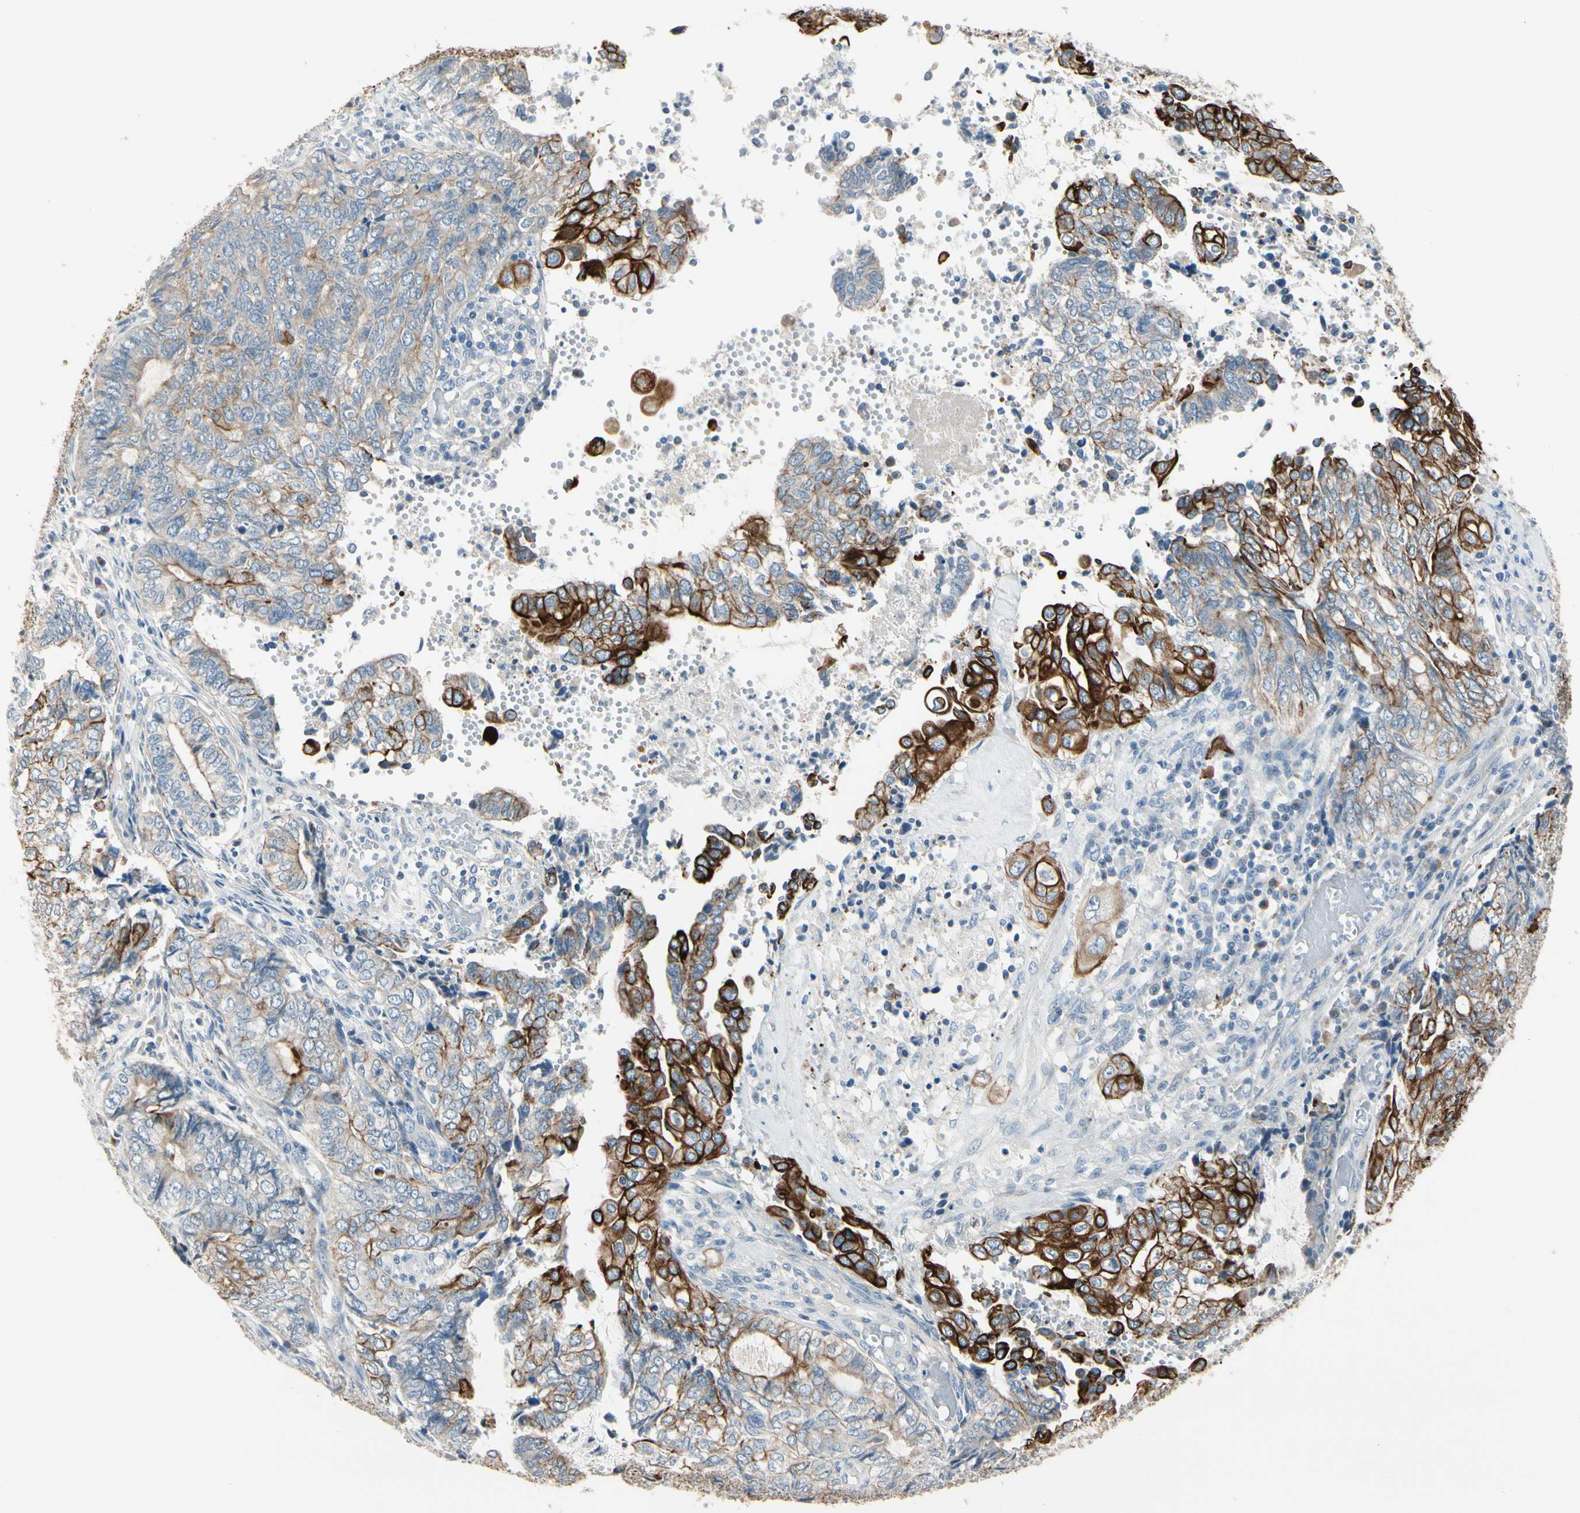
{"staining": {"intensity": "strong", "quantity": "25%-75%", "location": "cytoplasmic/membranous"}, "tissue": "endometrial cancer", "cell_type": "Tumor cells", "image_type": "cancer", "snomed": [{"axis": "morphology", "description": "Adenocarcinoma, NOS"}, {"axis": "topography", "description": "Uterus"}, {"axis": "topography", "description": "Endometrium"}], "caption": "Immunohistochemical staining of endometrial cancer reveals strong cytoplasmic/membranous protein positivity in about 25%-75% of tumor cells. (DAB IHC with brightfield microscopy, high magnification).", "gene": "DUSP12", "patient": {"sex": "female", "age": 70}}